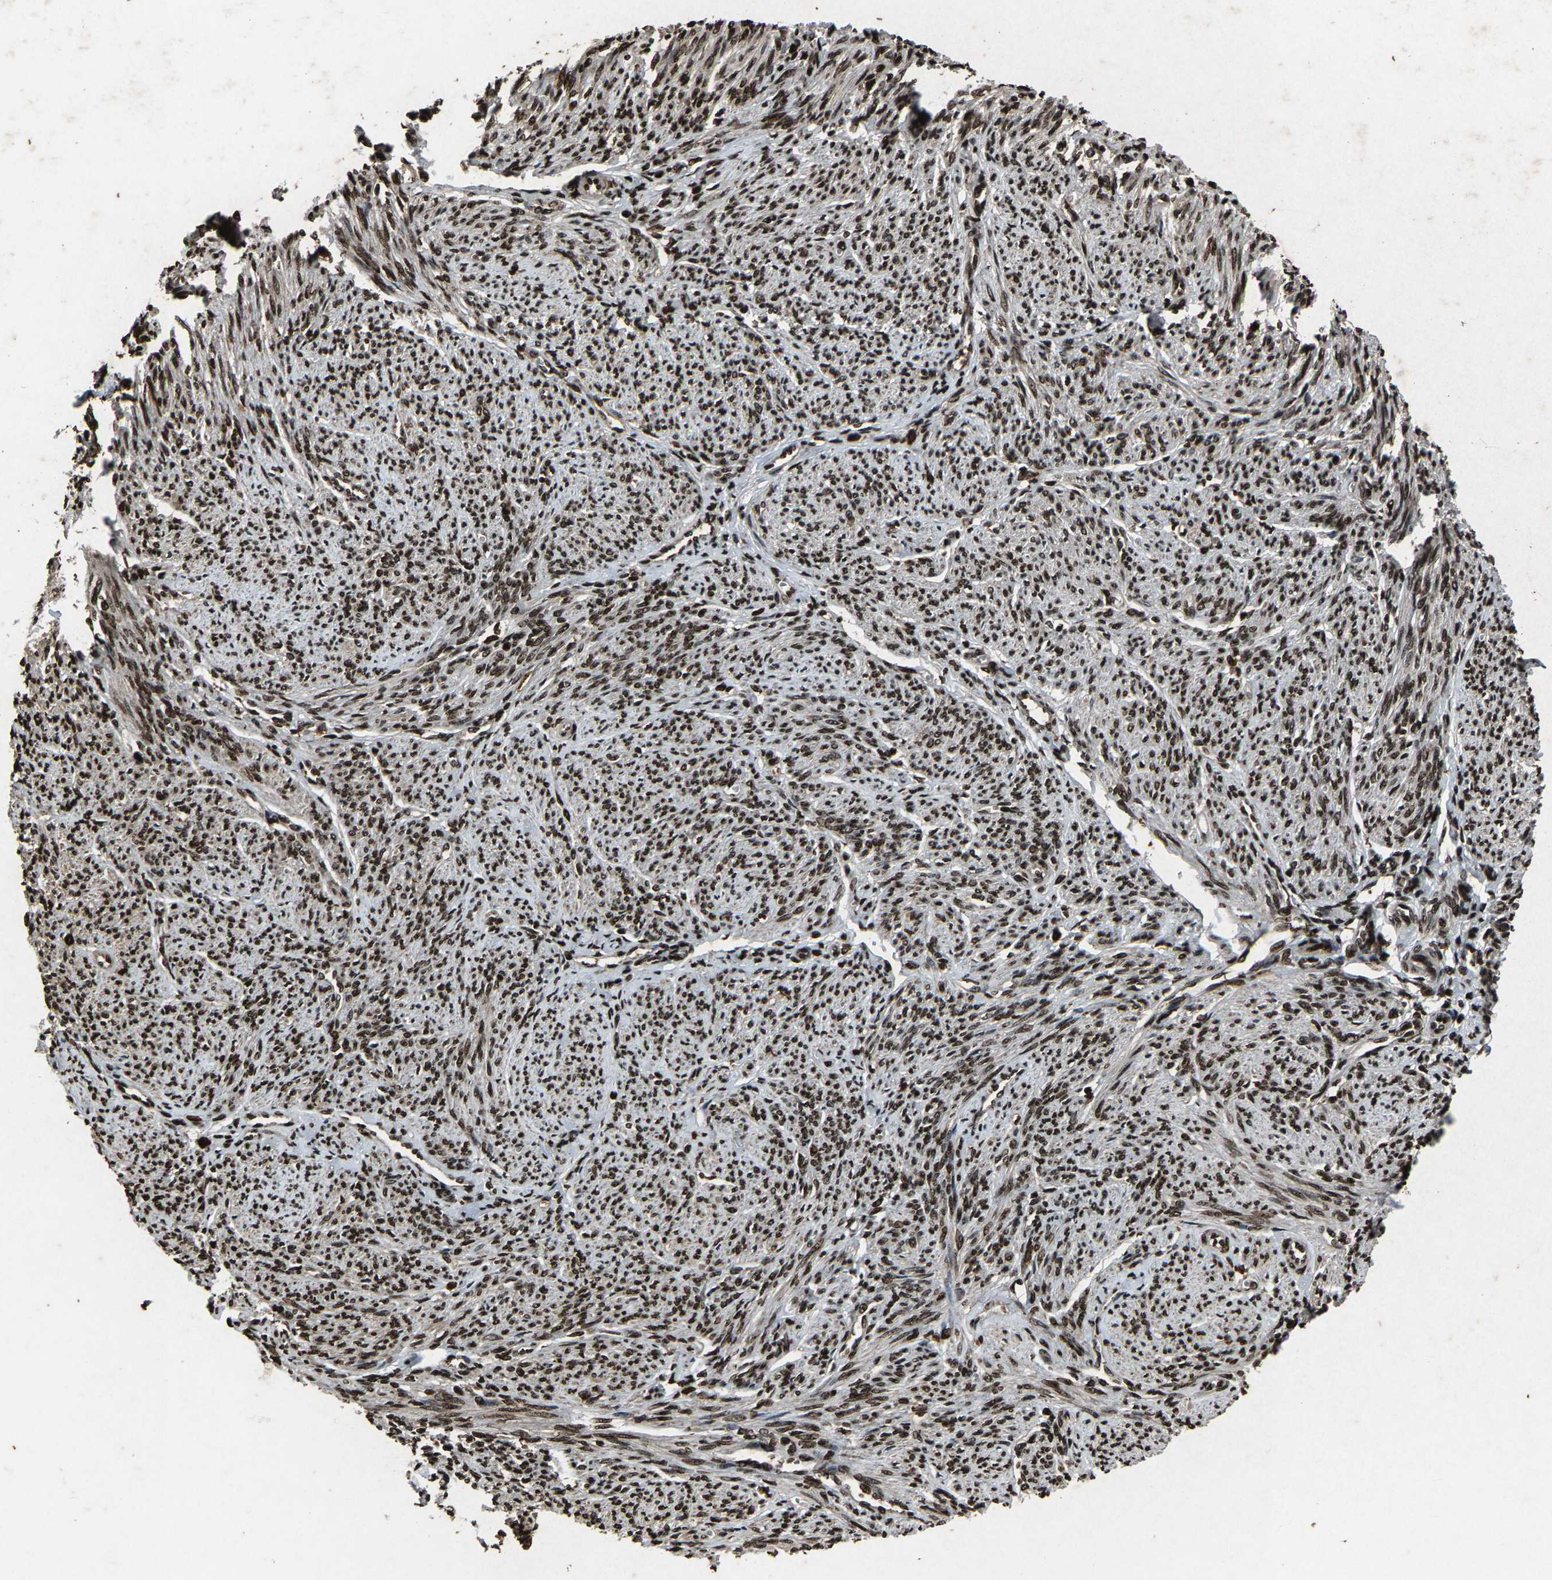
{"staining": {"intensity": "moderate", "quantity": ">75%", "location": "nuclear"}, "tissue": "smooth muscle", "cell_type": "Smooth muscle cells", "image_type": "normal", "snomed": [{"axis": "morphology", "description": "Normal tissue, NOS"}, {"axis": "topography", "description": "Smooth muscle"}], "caption": "Protein staining demonstrates moderate nuclear expression in about >75% of smooth muscle cells in benign smooth muscle. Immunohistochemistry (ihc) stains the protein in brown and the nuclei are stained blue.", "gene": "H4C1", "patient": {"sex": "female", "age": 65}}